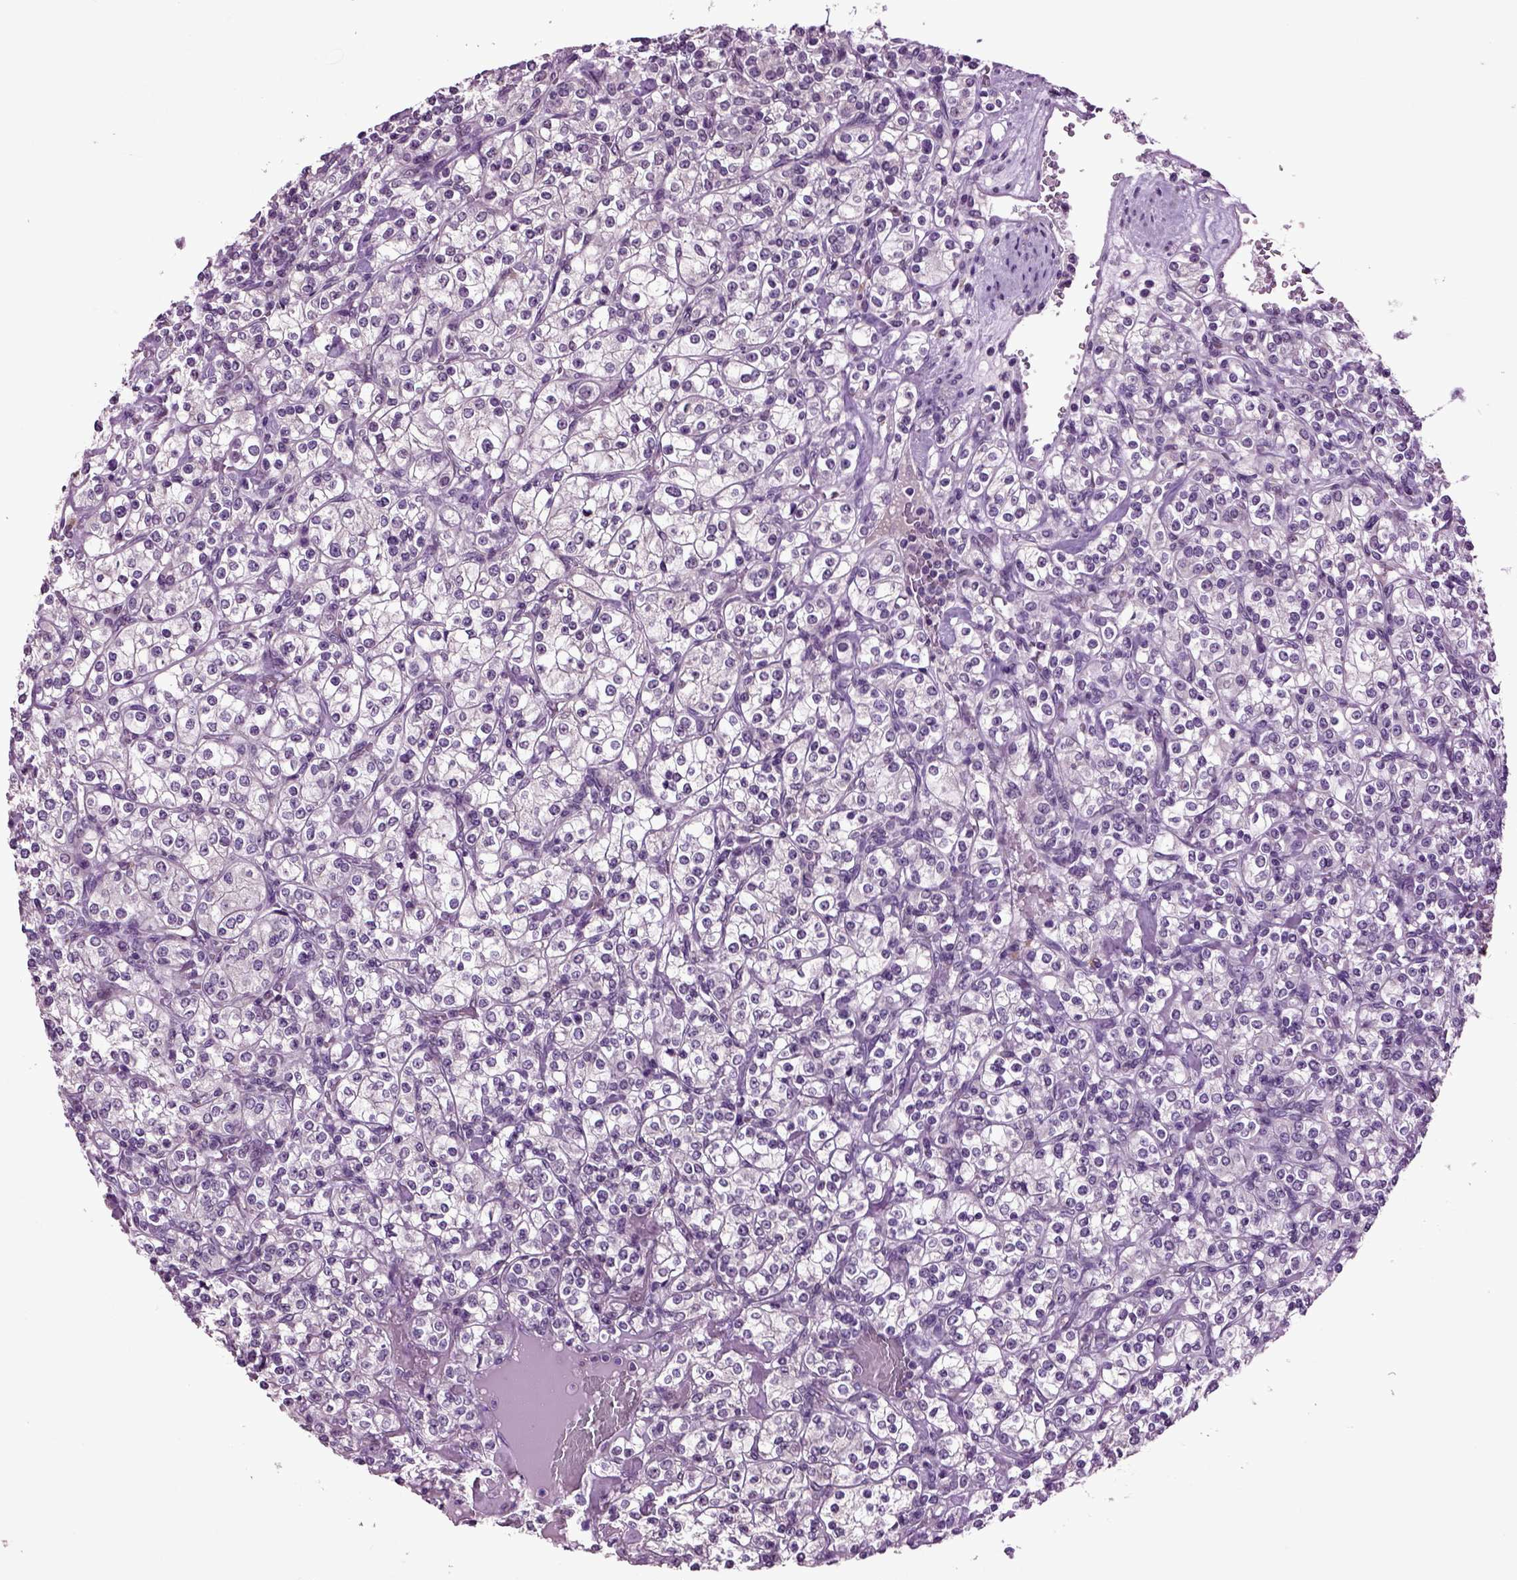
{"staining": {"intensity": "negative", "quantity": "none", "location": "none"}, "tissue": "renal cancer", "cell_type": "Tumor cells", "image_type": "cancer", "snomed": [{"axis": "morphology", "description": "Adenocarcinoma, NOS"}, {"axis": "topography", "description": "Kidney"}], "caption": "Micrograph shows no significant protein positivity in tumor cells of renal cancer (adenocarcinoma).", "gene": "CRHR1", "patient": {"sex": "male", "age": 77}}